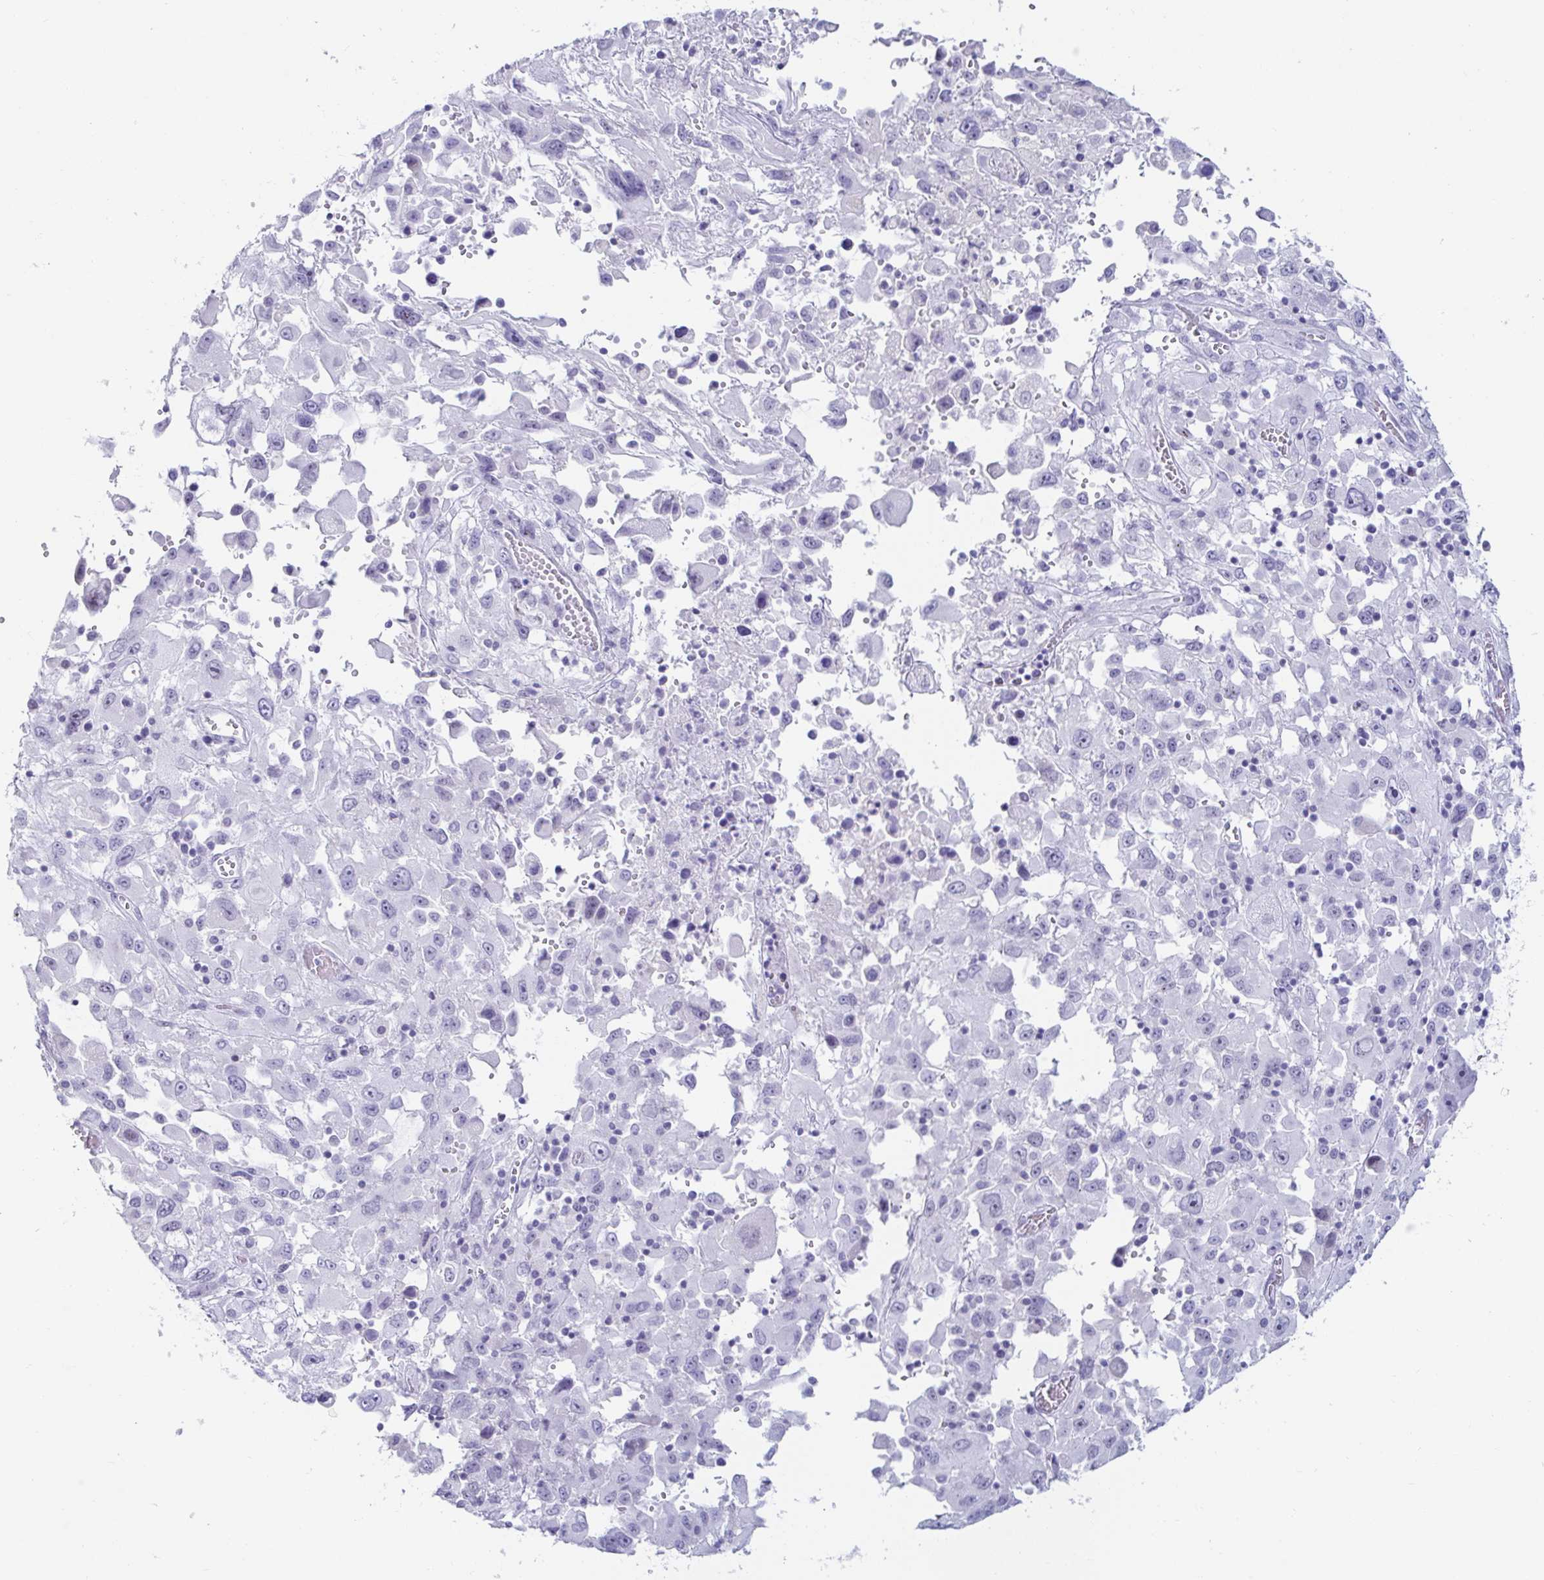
{"staining": {"intensity": "negative", "quantity": "none", "location": "none"}, "tissue": "melanoma", "cell_type": "Tumor cells", "image_type": "cancer", "snomed": [{"axis": "morphology", "description": "Malignant melanoma, Metastatic site"}, {"axis": "topography", "description": "Soft tissue"}], "caption": "Immunohistochemical staining of malignant melanoma (metastatic site) demonstrates no significant staining in tumor cells.", "gene": "OR10K1", "patient": {"sex": "male", "age": 50}}